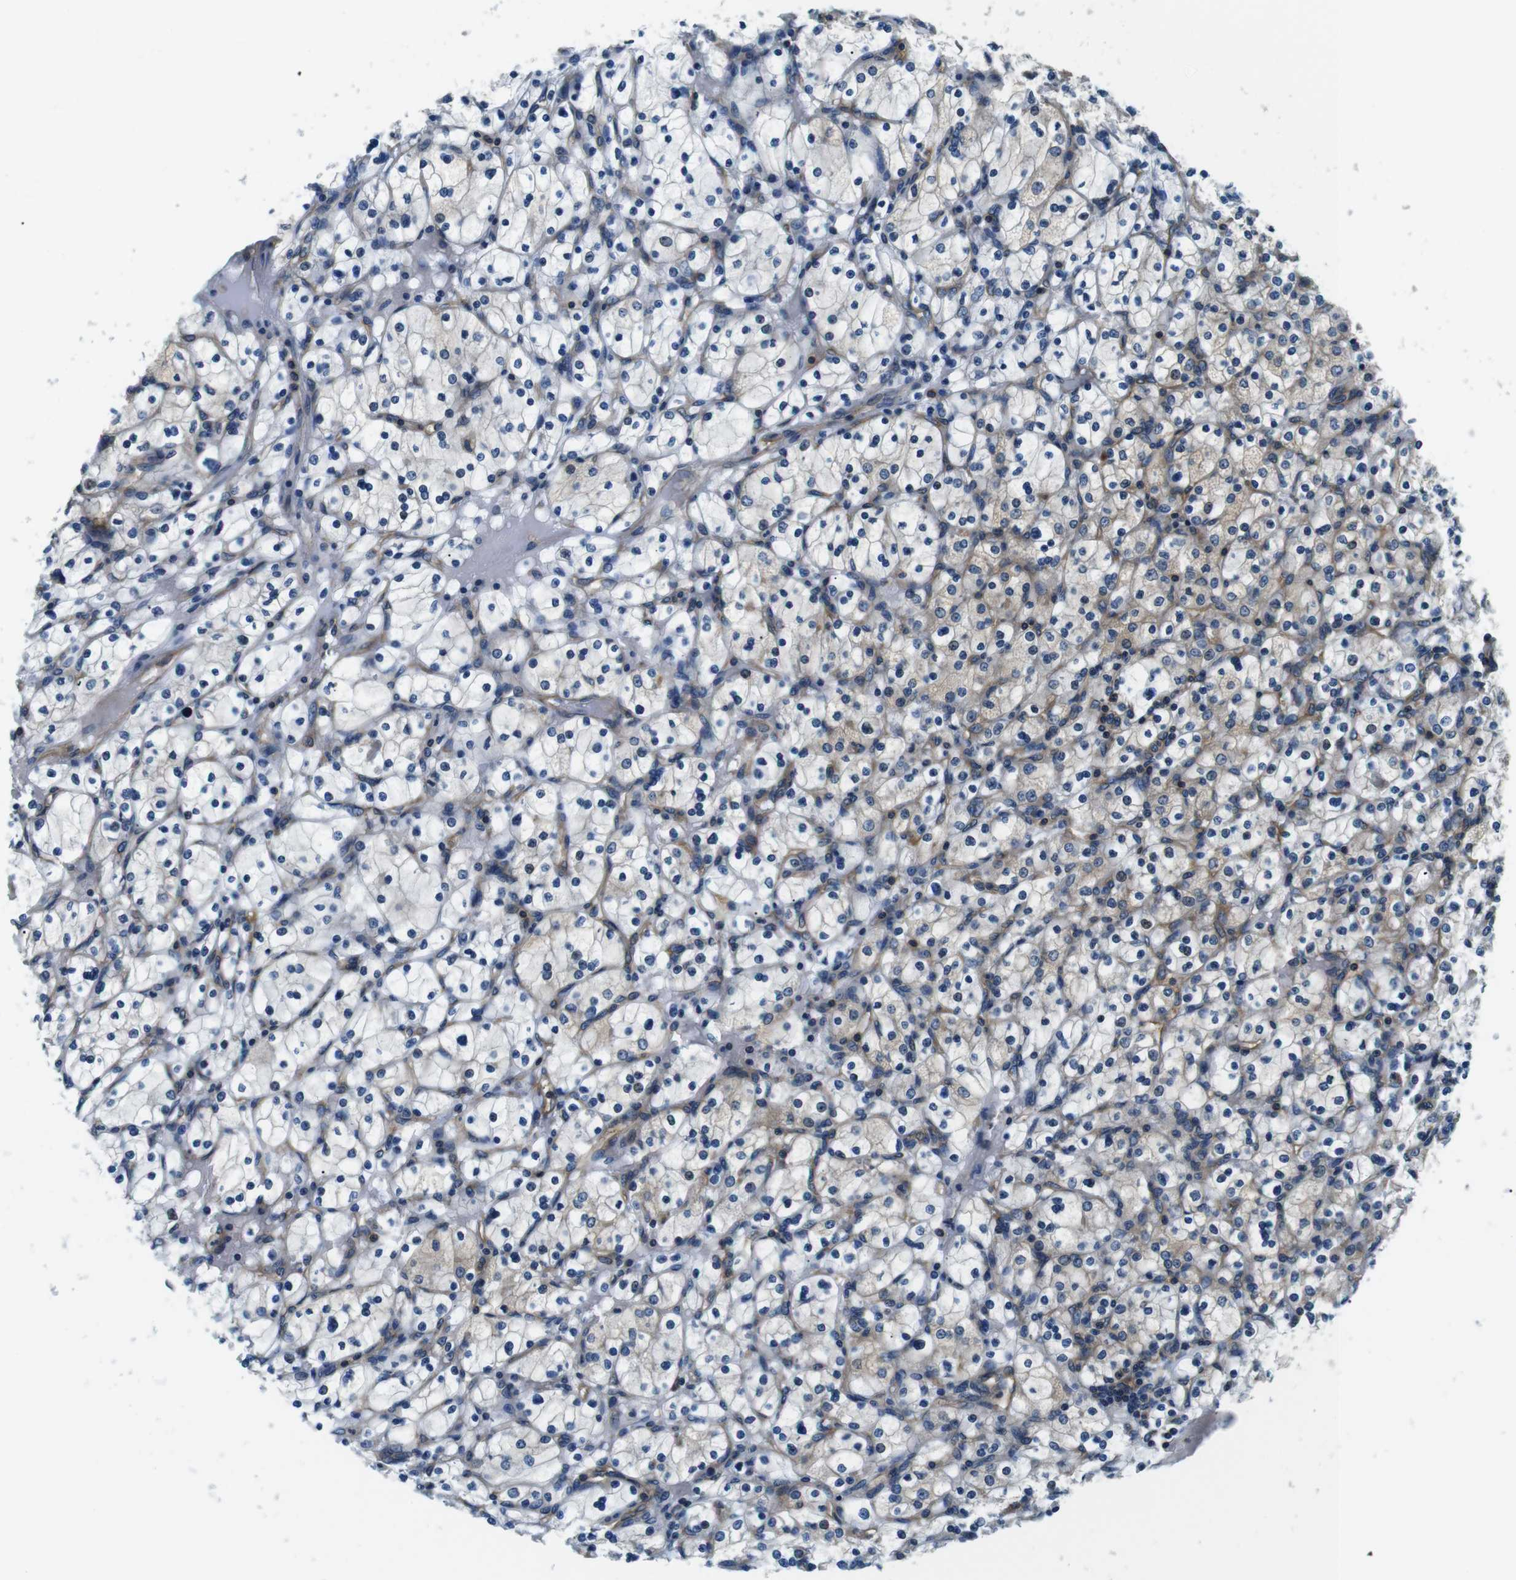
{"staining": {"intensity": "weak", "quantity": "<25%", "location": "cytoplasmic/membranous"}, "tissue": "renal cancer", "cell_type": "Tumor cells", "image_type": "cancer", "snomed": [{"axis": "morphology", "description": "Adenocarcinoma, NOS"}, {"axis": "topography", "description": "Kidney"}], "caption": "Histopathology image shows no protein staining in tumor cells of renal cancer (adenocarcinoma) tissue. Nuclei are stained in blue.", "gene": "TSC1", "patient": {"sex": "female", "age": 83}}